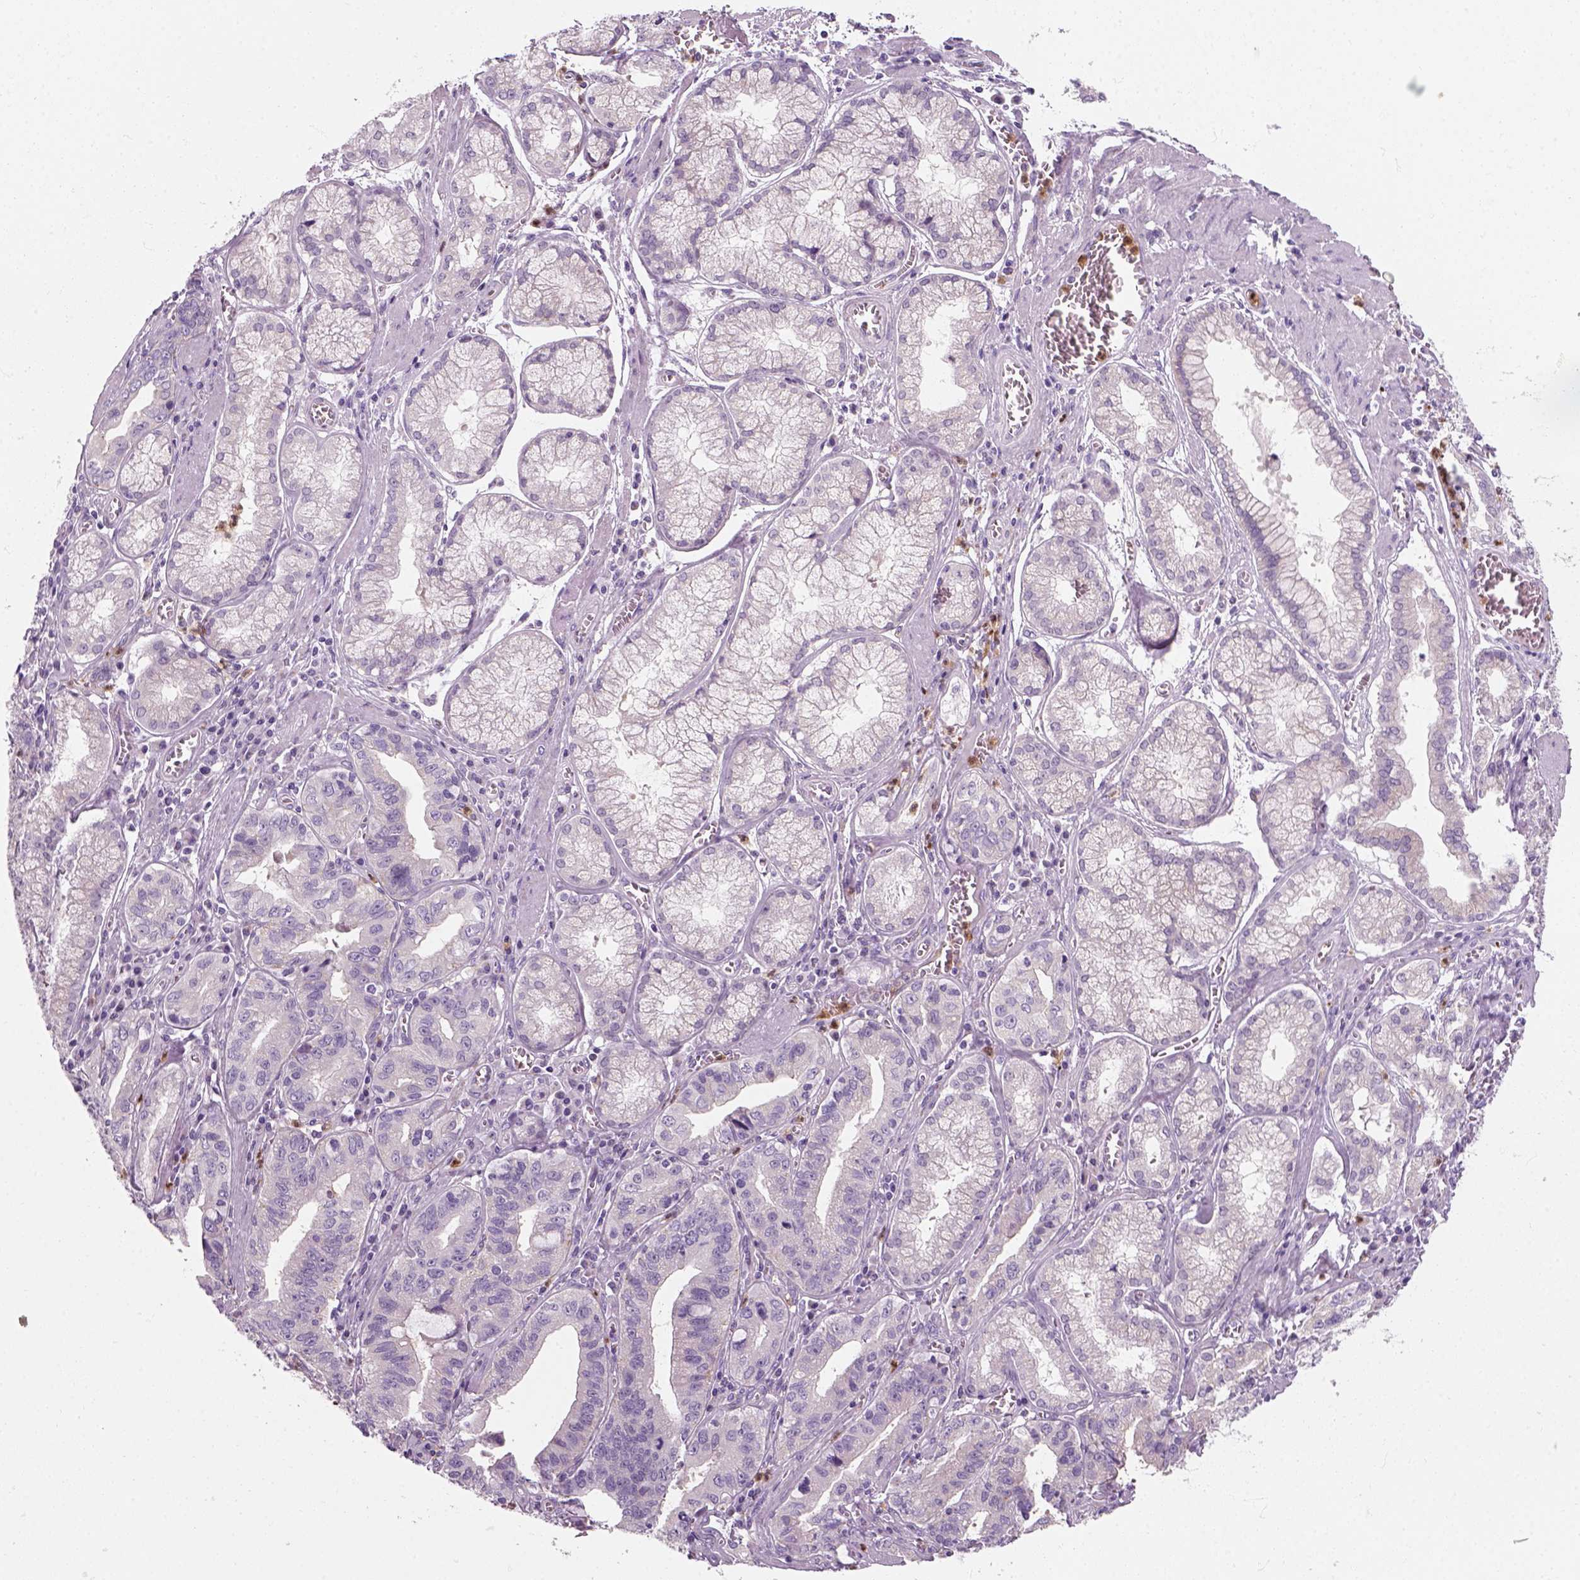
{"staining": {"intensity": "negative", "quantity": "none", "location": "none"}, "tissue": "stomach cancer", "cell_type": "Tumor cells", "image_type": "cancer", "snomed": [{"axis": "morphology", "description": "Adenocarcinoma, NOS"}, {"axis": "topography", "description": "Stomach, lower"}], "caption": "IHC histopathology image of neoplastic tissue: human adenocarcinoma (stomach) stained with DAB (3,3'-diaminobenzidine) exhibits no significant protein positivity in tumor cells.", "gene": "IL4", "patient": {"sex": "female", "age": 76}}